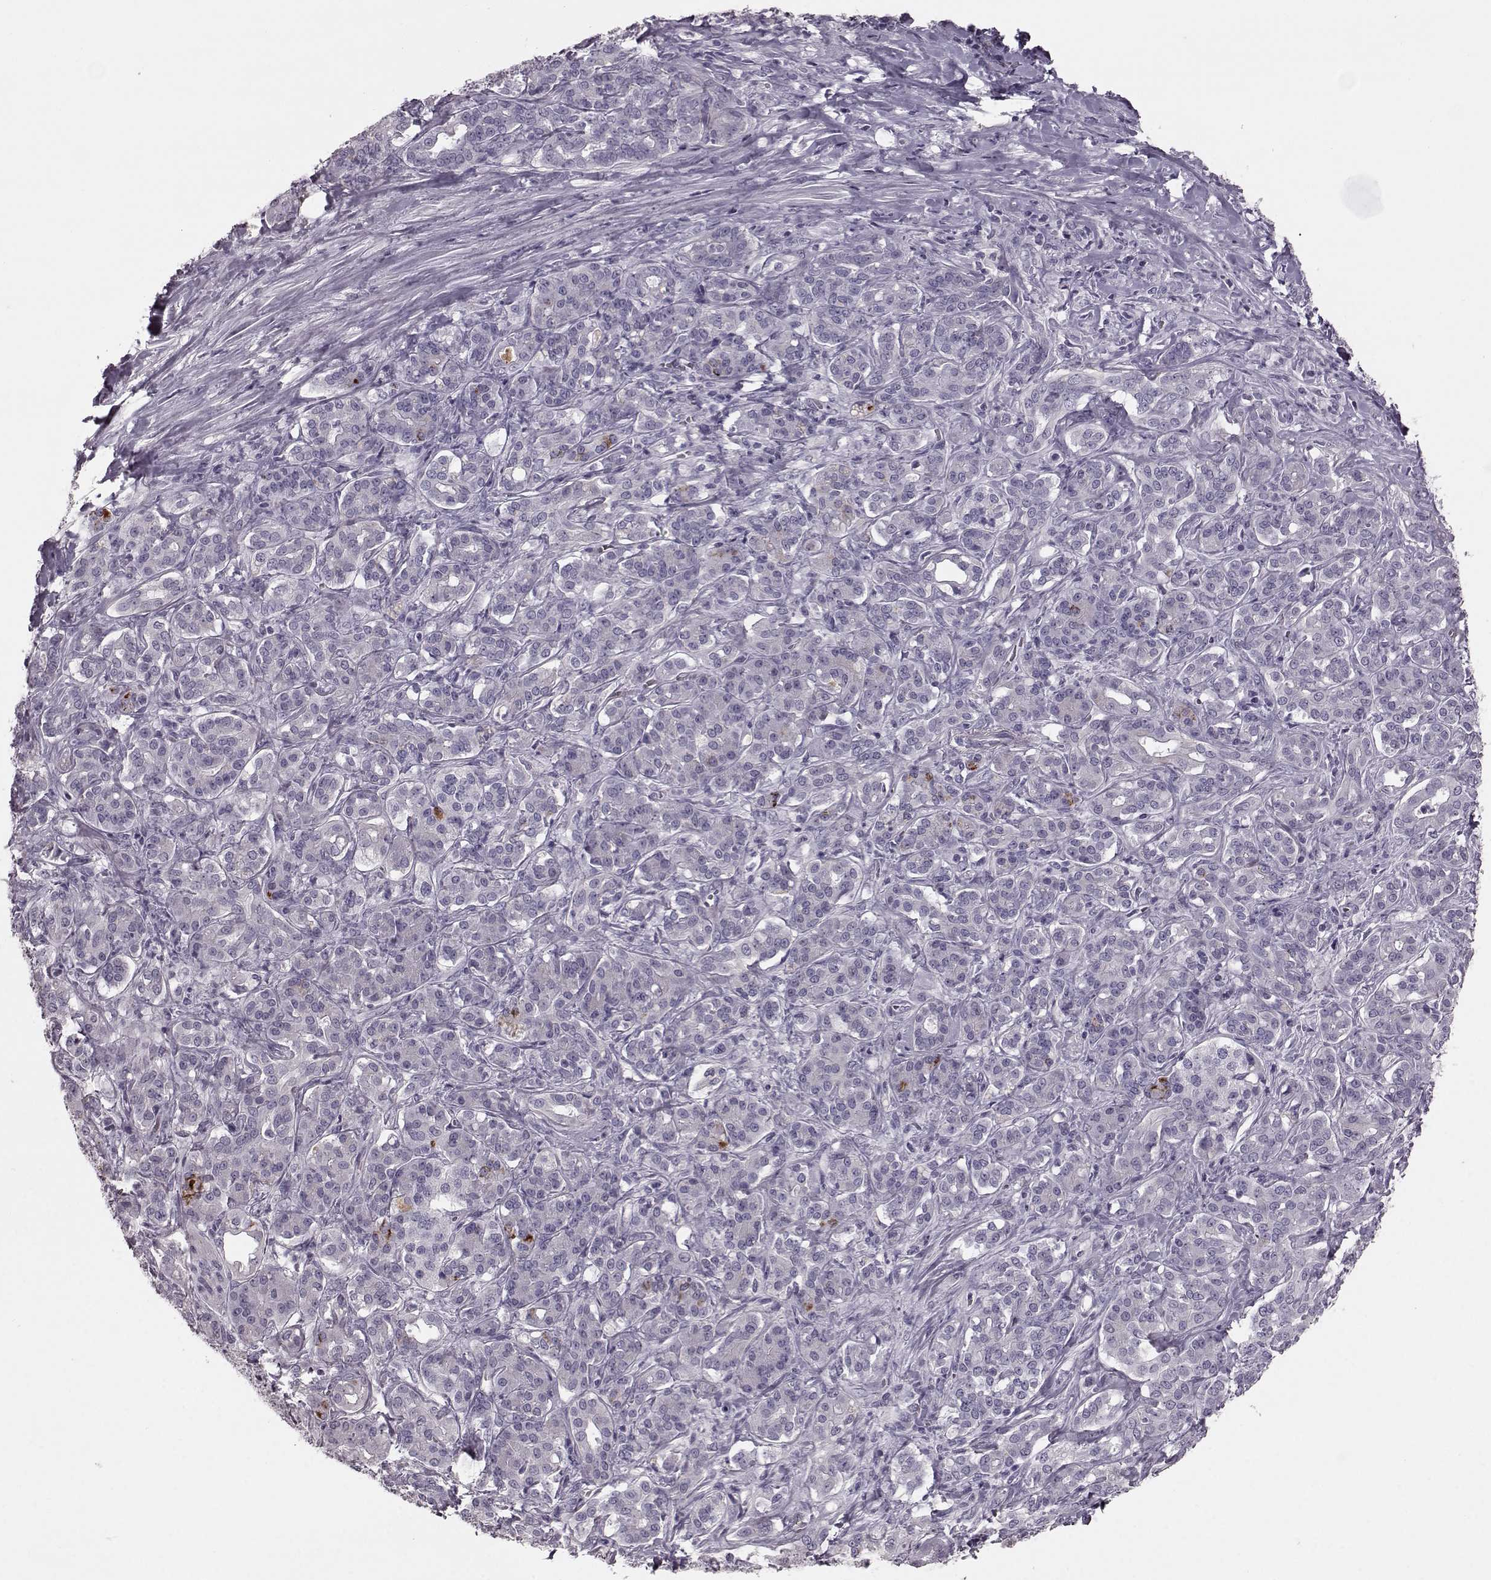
{"staining": {"intensity": "negative", "quantity": "none", "location": "none"}, "tissue": "pancreatic cancer", "cell_type": "Tumor cells", "image_type": "cancer", "snomed": [{"axis": "morphology", "description": "Normal tissue, NOS"}, {"axis": "morphology", "description": "Inflammation, NOS"}, {"axis": "morphology", "description": "Adenocarcinoma, NOS"}, {"axis": "topography", "description": "Pancreas"}], "caption": "Histopathology image shows no significant protein expression in tumor cells of pancreatic adenocarcinoma.", "gene": "CRYBA2", "patient": {"sex": "male", "age": 57}}